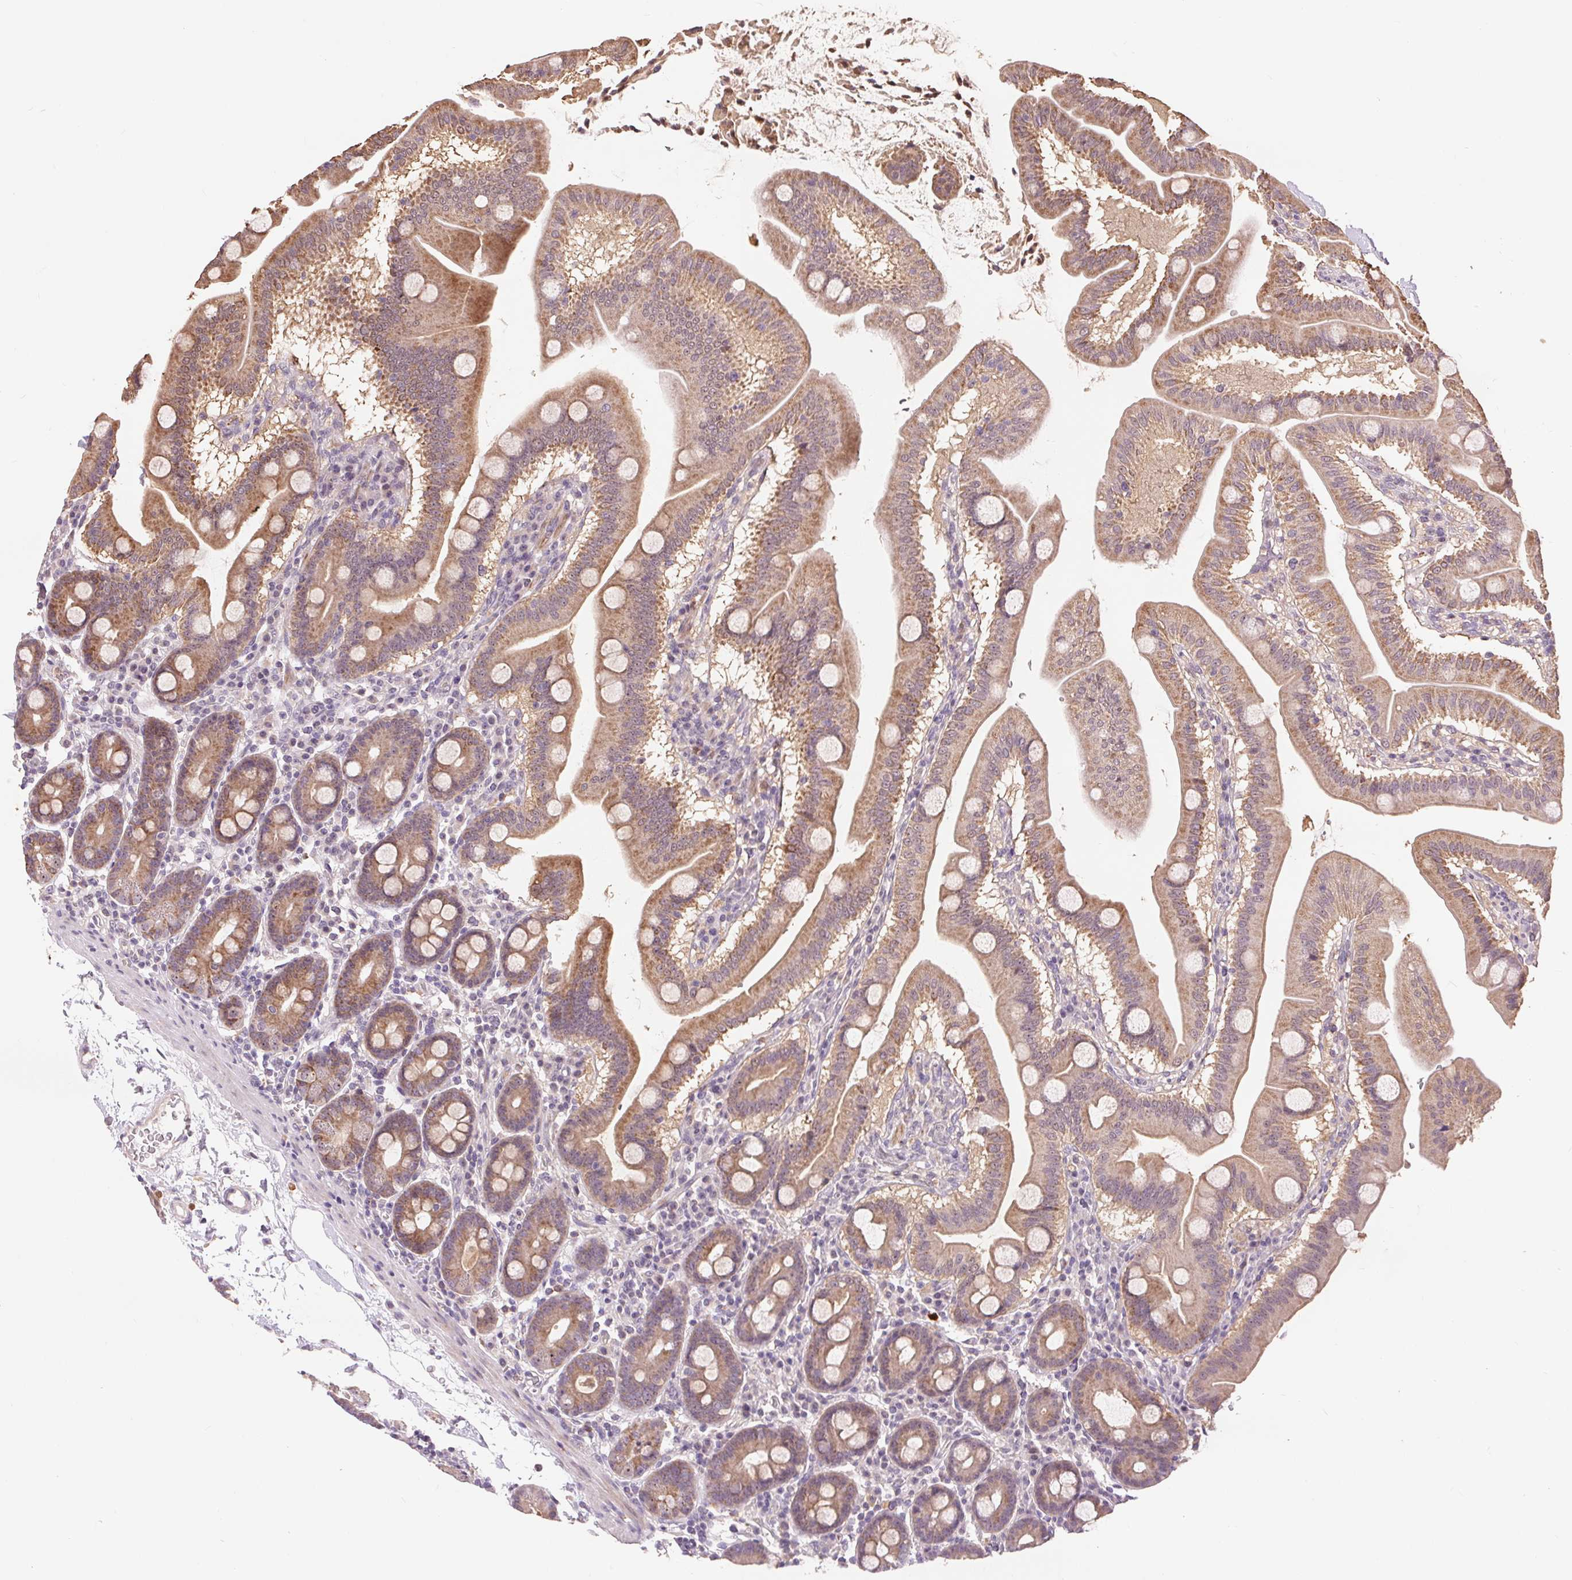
{"staining": {"intensity": "moderate", "quantity": ">75%", "location": "cytoplasmic/membranous"}, "tissue": "duodenum", "cell_type": "Glandular cells", "image_type": "normal", "snomed": [{"axis": "morphology", "description": "Normal tissue, NOS"}, {"axis": "topography", "description": "Pancreas"}, {"axis": "topography", "description": "Duodenum"}], "caption": "Immunohistochemistry photomicrograph of normal duodenum: duodenum stained using immunohistochemistry (IHC) reveals medium levels of moderate protein expression localized specifically in the cytoplasmic/membranous of glandular cells, appearing as a cytoplasmic/membranous brown color.", "gene": "RANBP3L", "patient": {"sex": "male", "age": 59}}